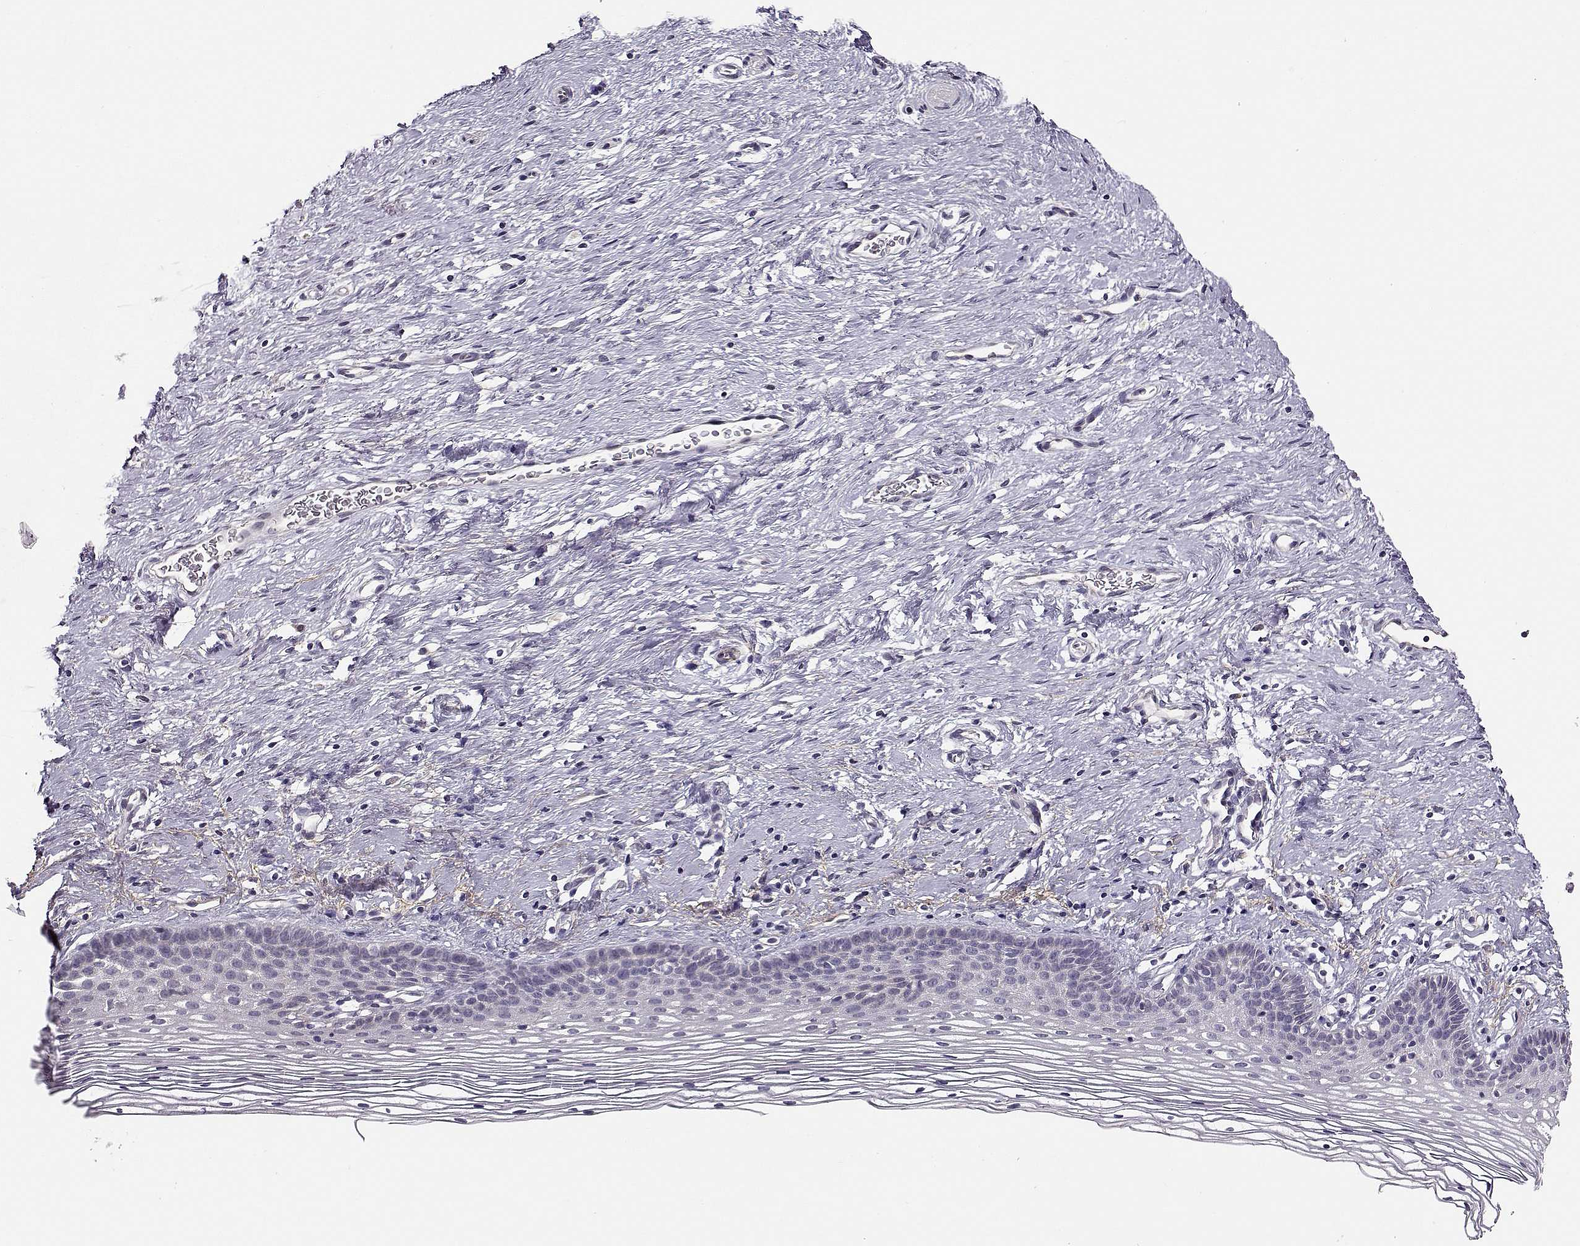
{"staining": {"intensity": "negative", "quantity": "none", "location": "none"}, "tissue": "cervix", "cell_type": "Glandular cells", "image_type": "normal", "snomed": [{"axis": "morphology", "description": "Normal tissue, NOS"}, {"axis": "topography", "description": "Cervix"}], "caption": "DAB (3,3'-diaminobenzidine) immunohistochemical staining of normal human cervix reveals no significant positivity in glandular cells. Nuclei are stained in blue.", "gene": "TMEM145", "patient": {"sex": "female", "age": 39}}